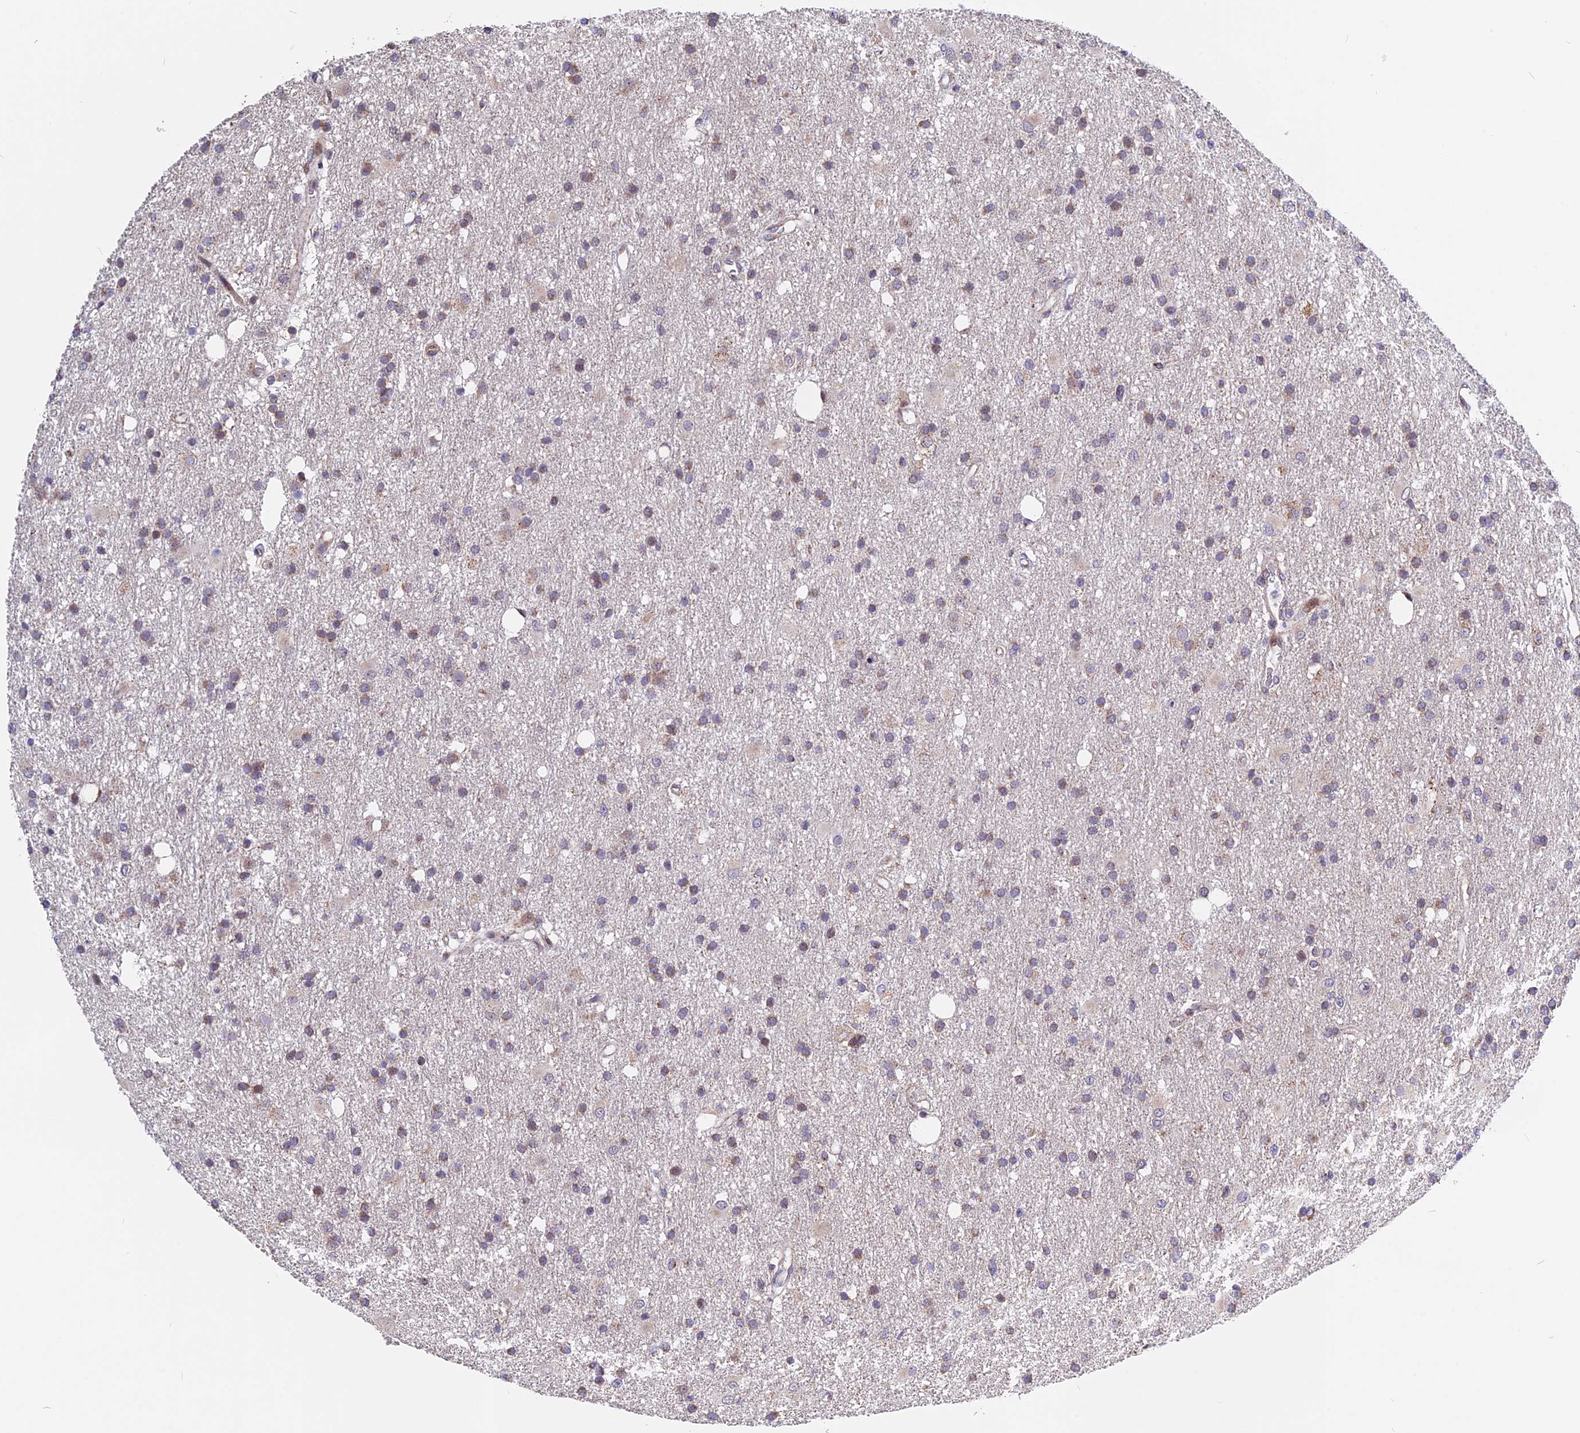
{"staining": {"intensity": "negative", "quantity": "none", "location": "none"}, "tissue": "glioma", "cell_type": "Tumor cells", "image_type": "cancer", "snomed": [{"axis": "morphology", "description": "Glioma, malignant, High grade"}, {"axis": "topography", "description": "Brain"}], "caption": "Human malignant glioma (high-grade) stained for a protein using immunohistochemistry reveals no positivity in tumor cells.", "gene": "FAM174C", "patient": {"sex": "male", "age": 77}}